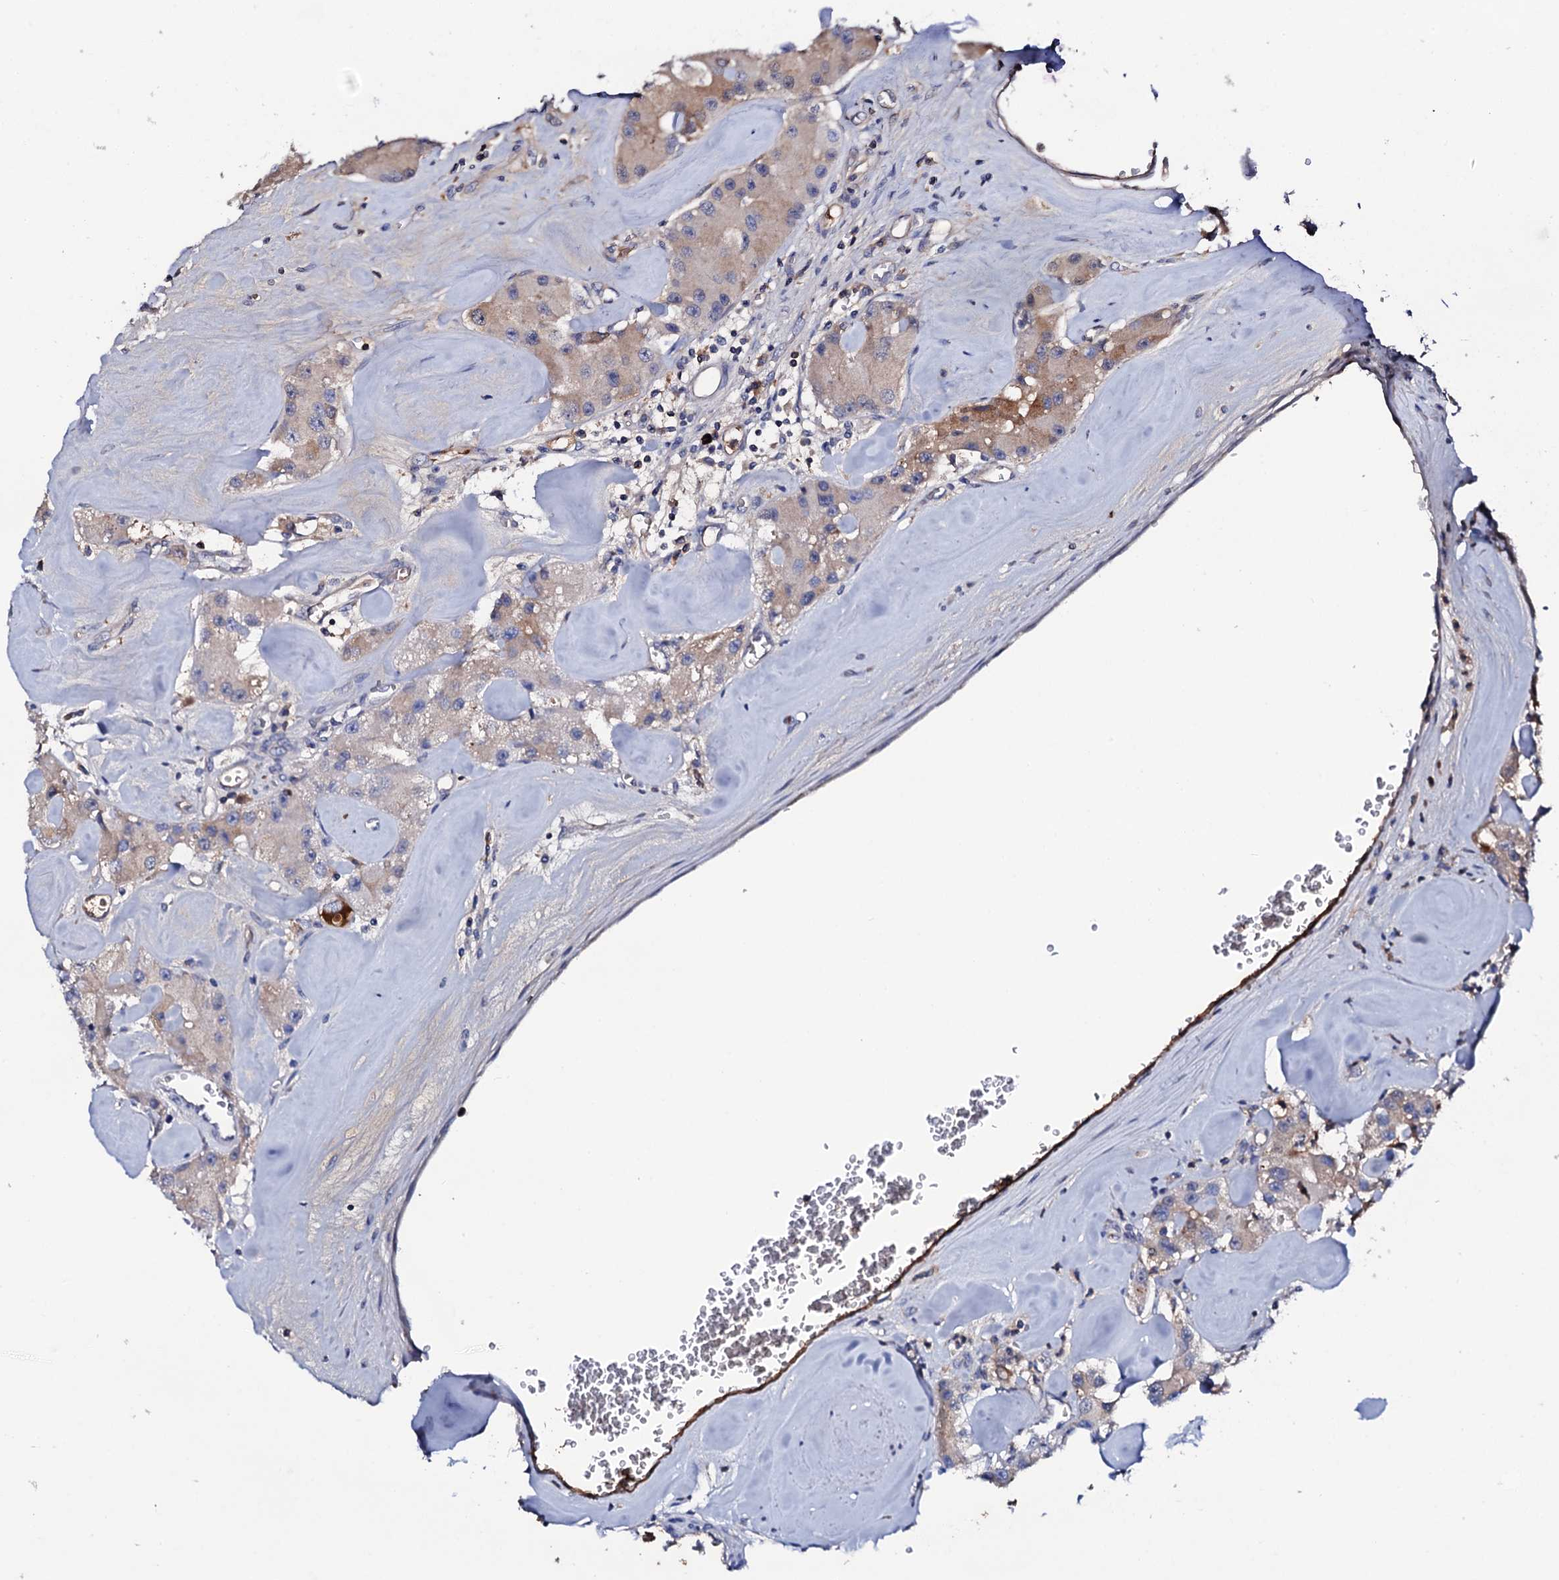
{"staining": {"intensity": "weak", "quantity": "25%-75%", "location": "cytoplasmic/membranous"}, "tissue": "carcinoid", "cell_type": "Tumor cells", "image_type": "cancer", "snomed": [{"axis": "morphology", "description": "Carcinoid, malignant, NOS"}, {"axis": "topography", "description": "Pancreas"}], "caption": "Protein staining reveals weak cytoplasmic/membranous staining in approximately 25%-75% of tumor cells in carcinoid.", "gene": "TCAF2", "patient": {"sex": "male", "age": 41}}